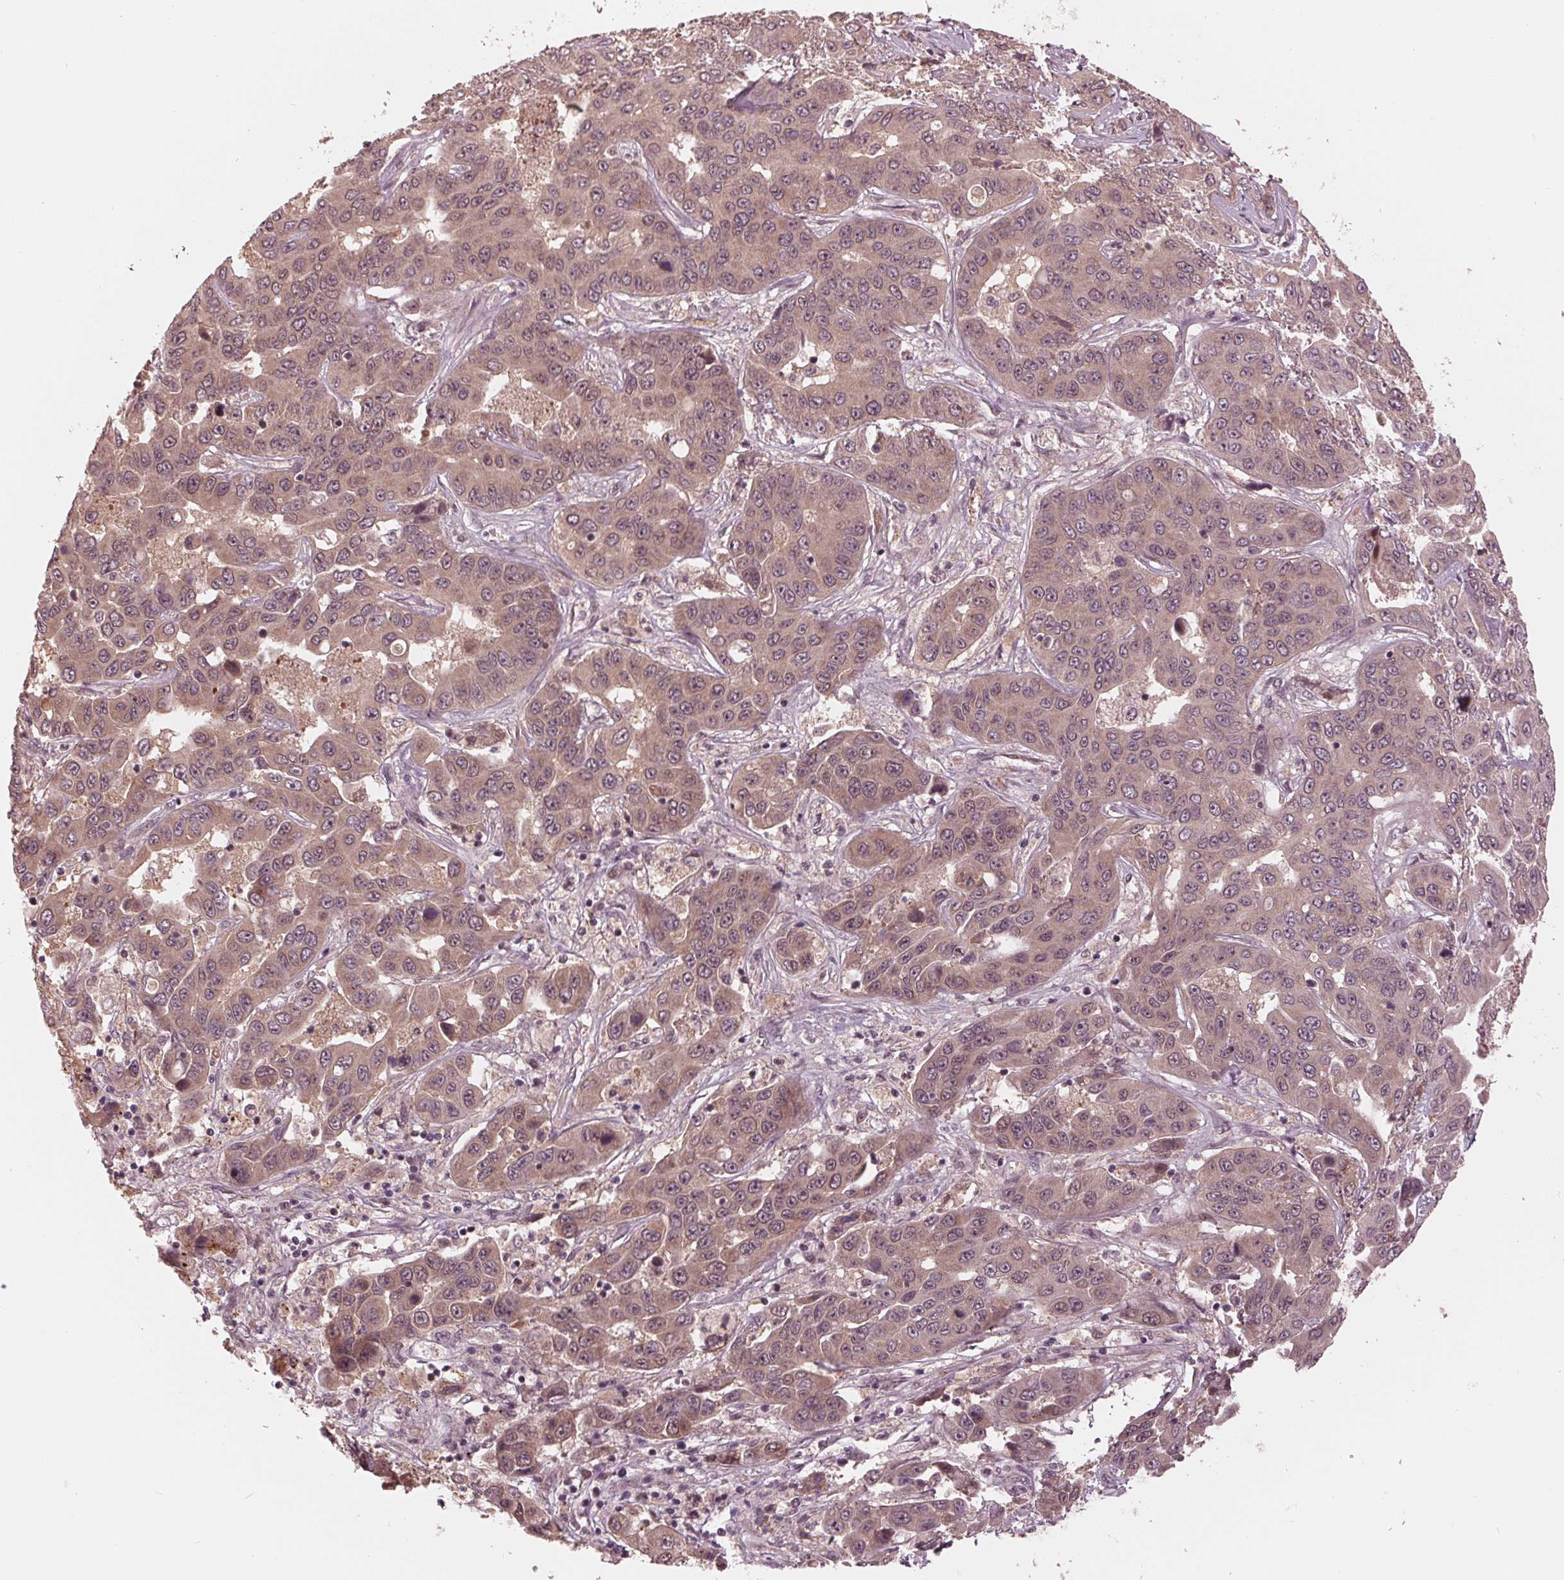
{"staining": {"intensity": "weak", "quantity": ">75%", "location": "cytoplasmic/membranous,nuclear"}, "tissue": "liver cancer", "cell_type": "Tumor cells", "image_type": "cancer", "snomed": [{"axis": "morphology", "description": "Cholangiocarcinoma"}, {"axis": "topography", "description": "Liver"}], "caption": "Liver cancer (cholangiocarcinoma) stained for a protein demonstrates weak cytoplasmic/membranous and nuclear positivity in tumor cells. The staining was performed using DAB (3,3'-diaminobenzidine), with brown indicating positive protein expression. Nuclei are stained blue with hematoxylin.", "gene": "ZNF471", "patient": {"sex": "female", "age": 52}}